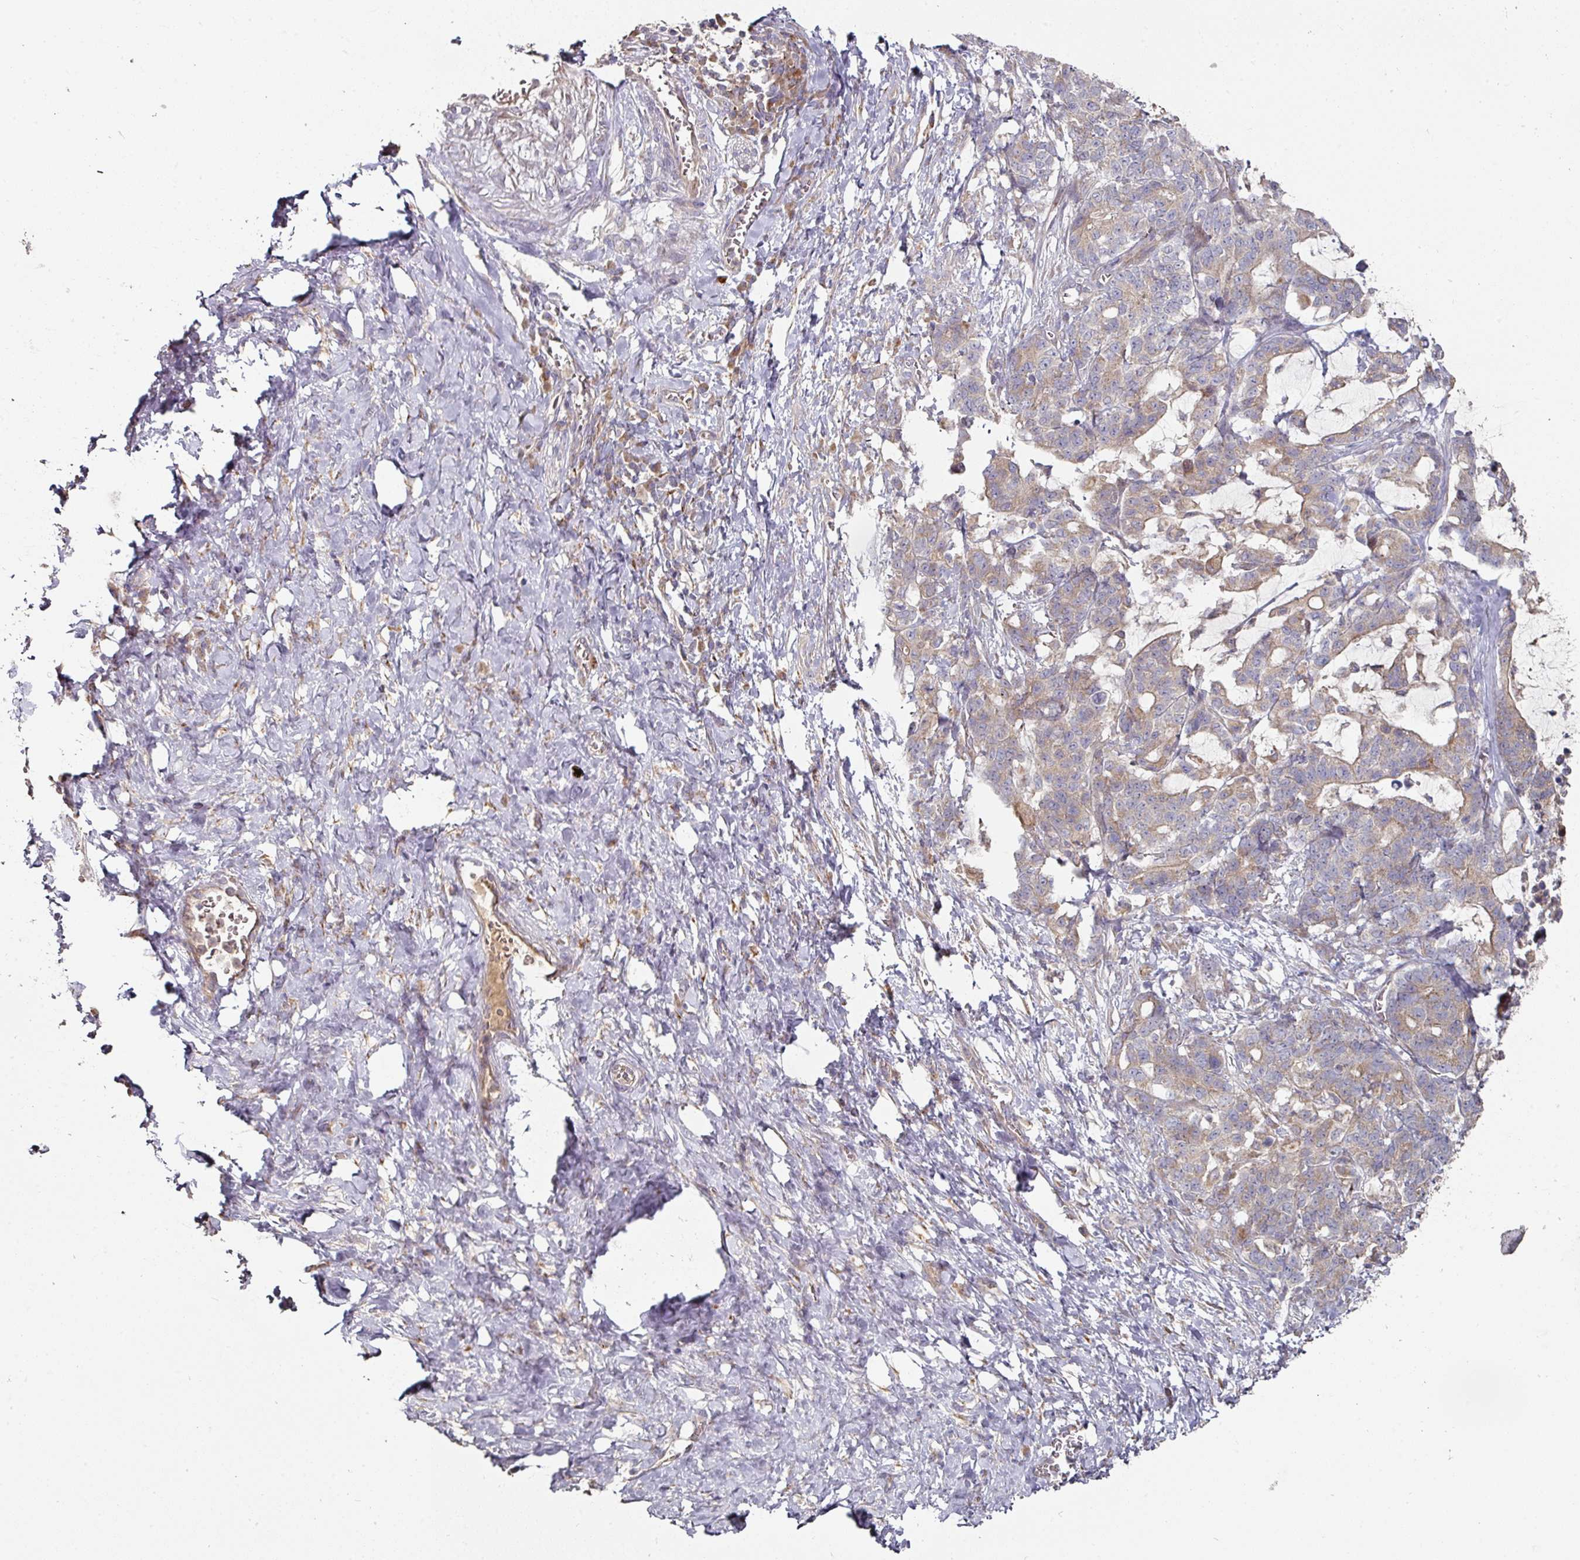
{"staining": {"intensity": "weak", "quantity": "<25%", "location": "cytoplasmic/membranous"}, "tissue": "stomach cancer", "cell_type": "Tumor cells", "image_type": "cancer", "snomed": [{"axis": "morphology", "description": "Normal tissue, NOS"}, {"axis": "morphology", "description": "Adenocarcinoma, NOS"}, {"axis": "topography", "description": "Stomach"}], "caption": "Immunohistochemistry (IHC) image of neoplastic tissue: stomach cancer (adenocarcinoma) stained with DAB shows no significant protein expression in tumor cells.", "gene": "DNAJC7", "patient": {"sex": "female", "age": 64}}